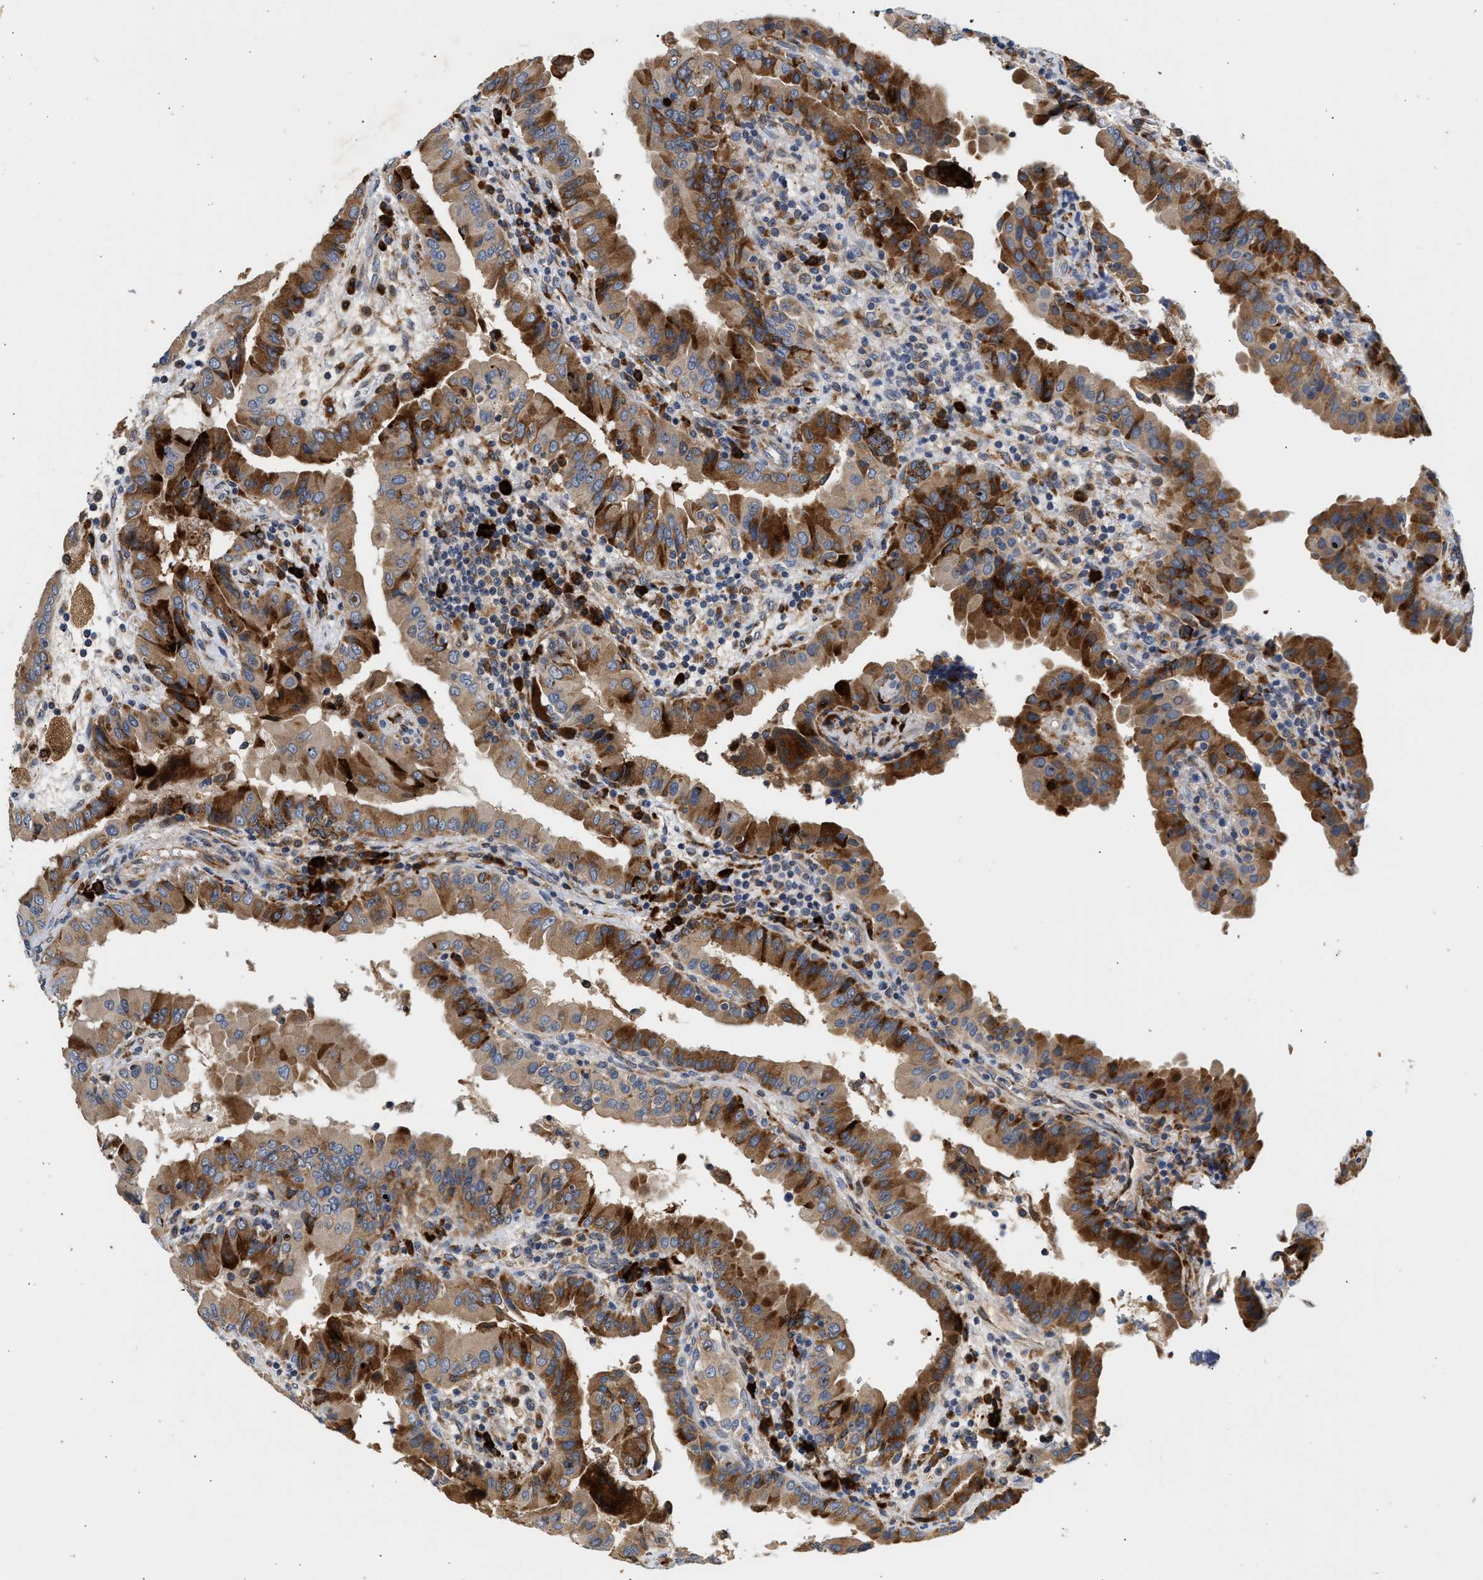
{"staining": {"intensity": "strong", "quantity": ">75%", "location": "cytoplasmic/membranous"}, "tissue": "thyroid cancer", "cell_type": "Tumor cells", "image_type": "cancer", "snomed": [{"axis": "morphology", "description": "Papillary adenocarcinoma, NOS"}, {"axis": "topography", "description": "Thyroid gland"}], "caption": "High-magnification brightfield microscopy of thyroid cancer stained with DAB (brown) and counterstained with hematoxylin (blue). tumor cells exhibit strong cytoplasmic/membranous staining is present in approximately>75% of cells. (DAB (3,3'-diaminobenzidine) IHC with brightfield microscopy, high magnification).", "gene": "AMZ1", "patient": {"sex": "male", "age": 33}}